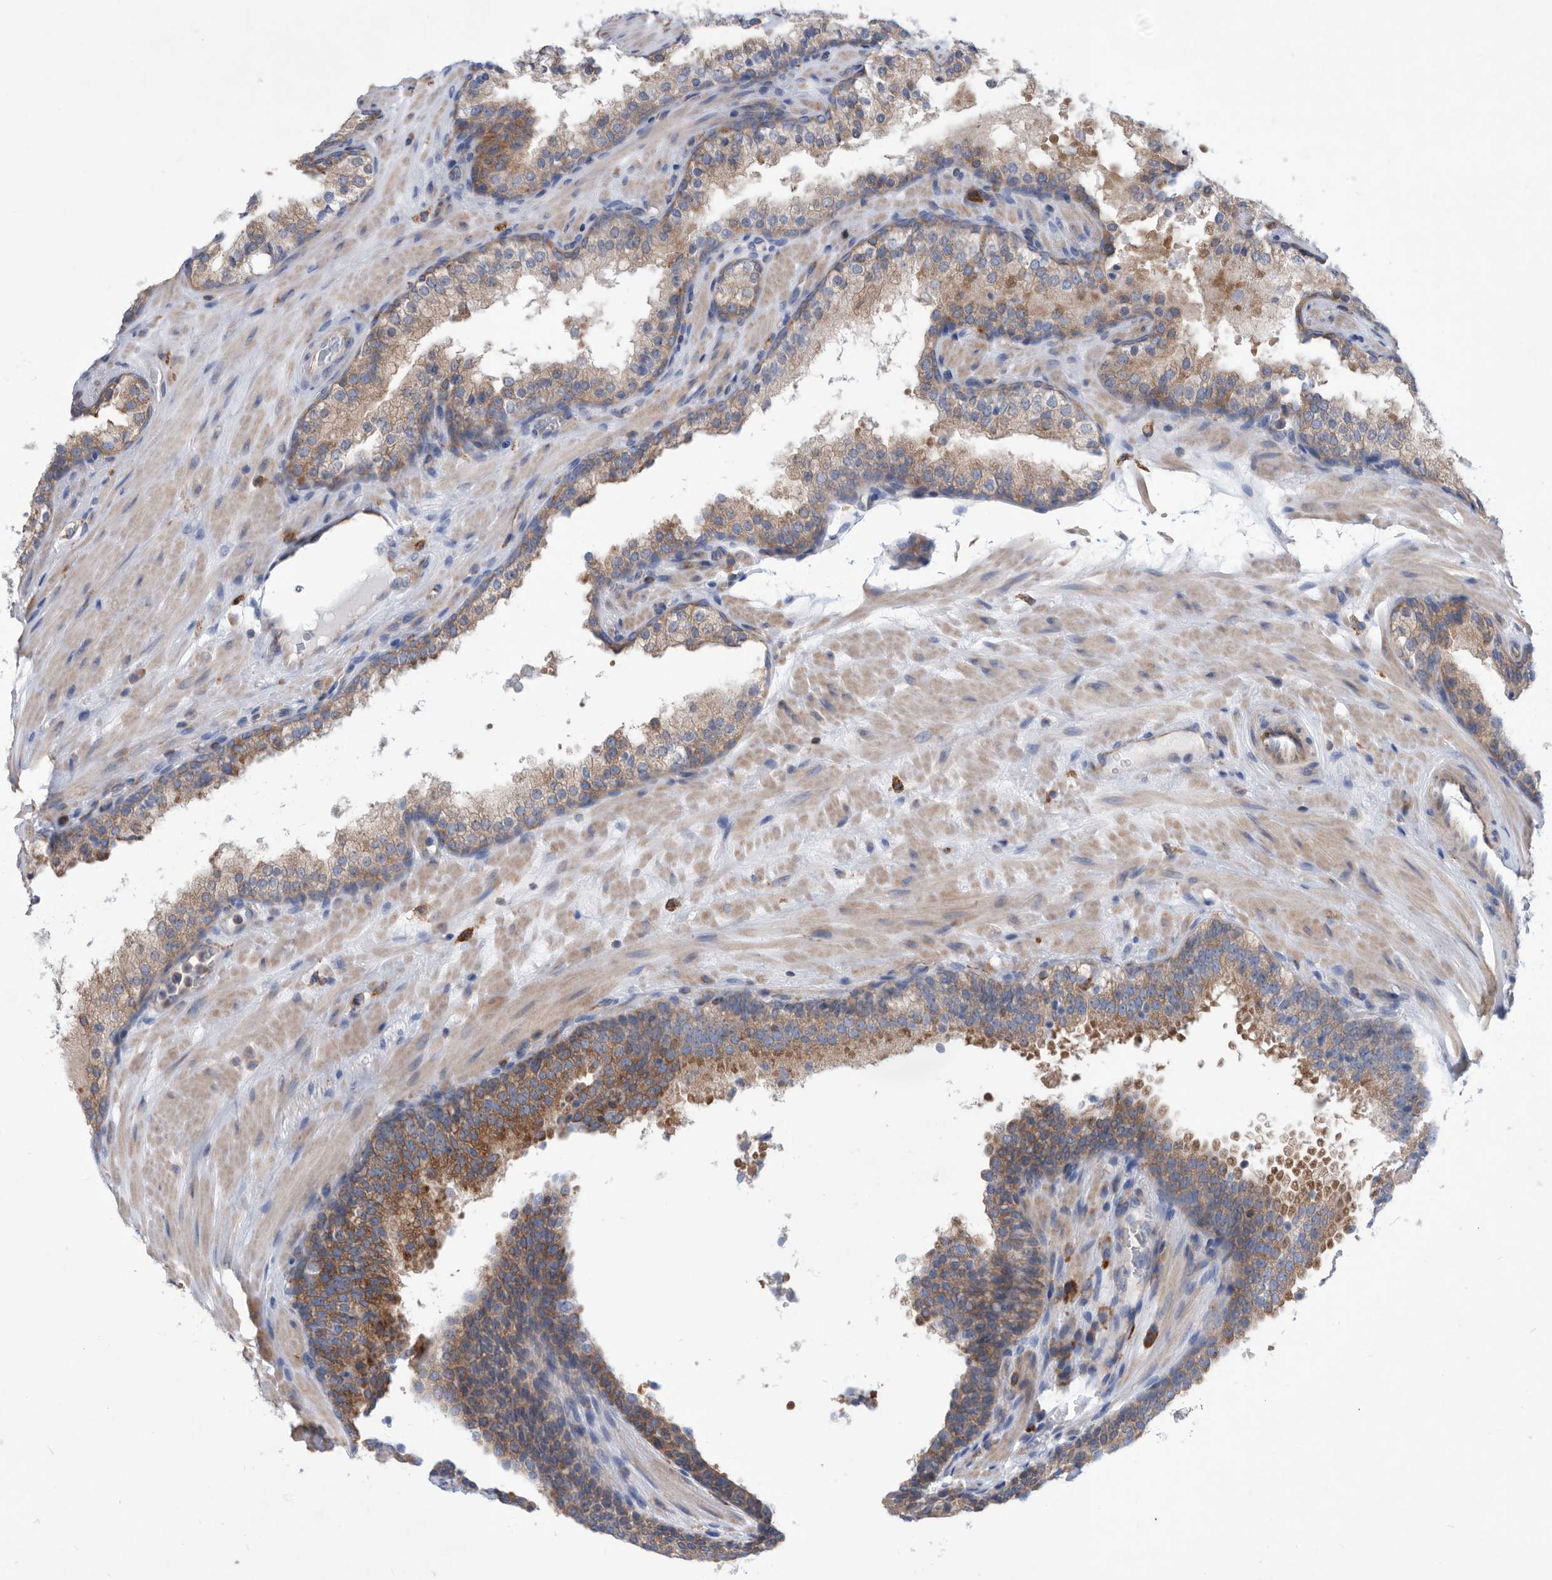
{"staining": {"intensity": "moderate", "quantity": ">75%", "location": "cytoplasmic/membranous"}, "tissue": "prostate cancer", "cell_type": "Tumor cells", "image_type": "cancer", "snomed": [{"axis": "morphology", "description": "Adenocarcinoma, High grade"}, {"axis": "topography", "description": "Prostate"}], "caption": "A photomicrograph showing moderate cytoplasmic/membranous expression in about >75% of tumor cells in high-grade adenocarcinoma (prostate), as visualized by brown immunohistochemical staining.", "gene": "SMG7", "patient": {"sex": "male", "age": 56}}